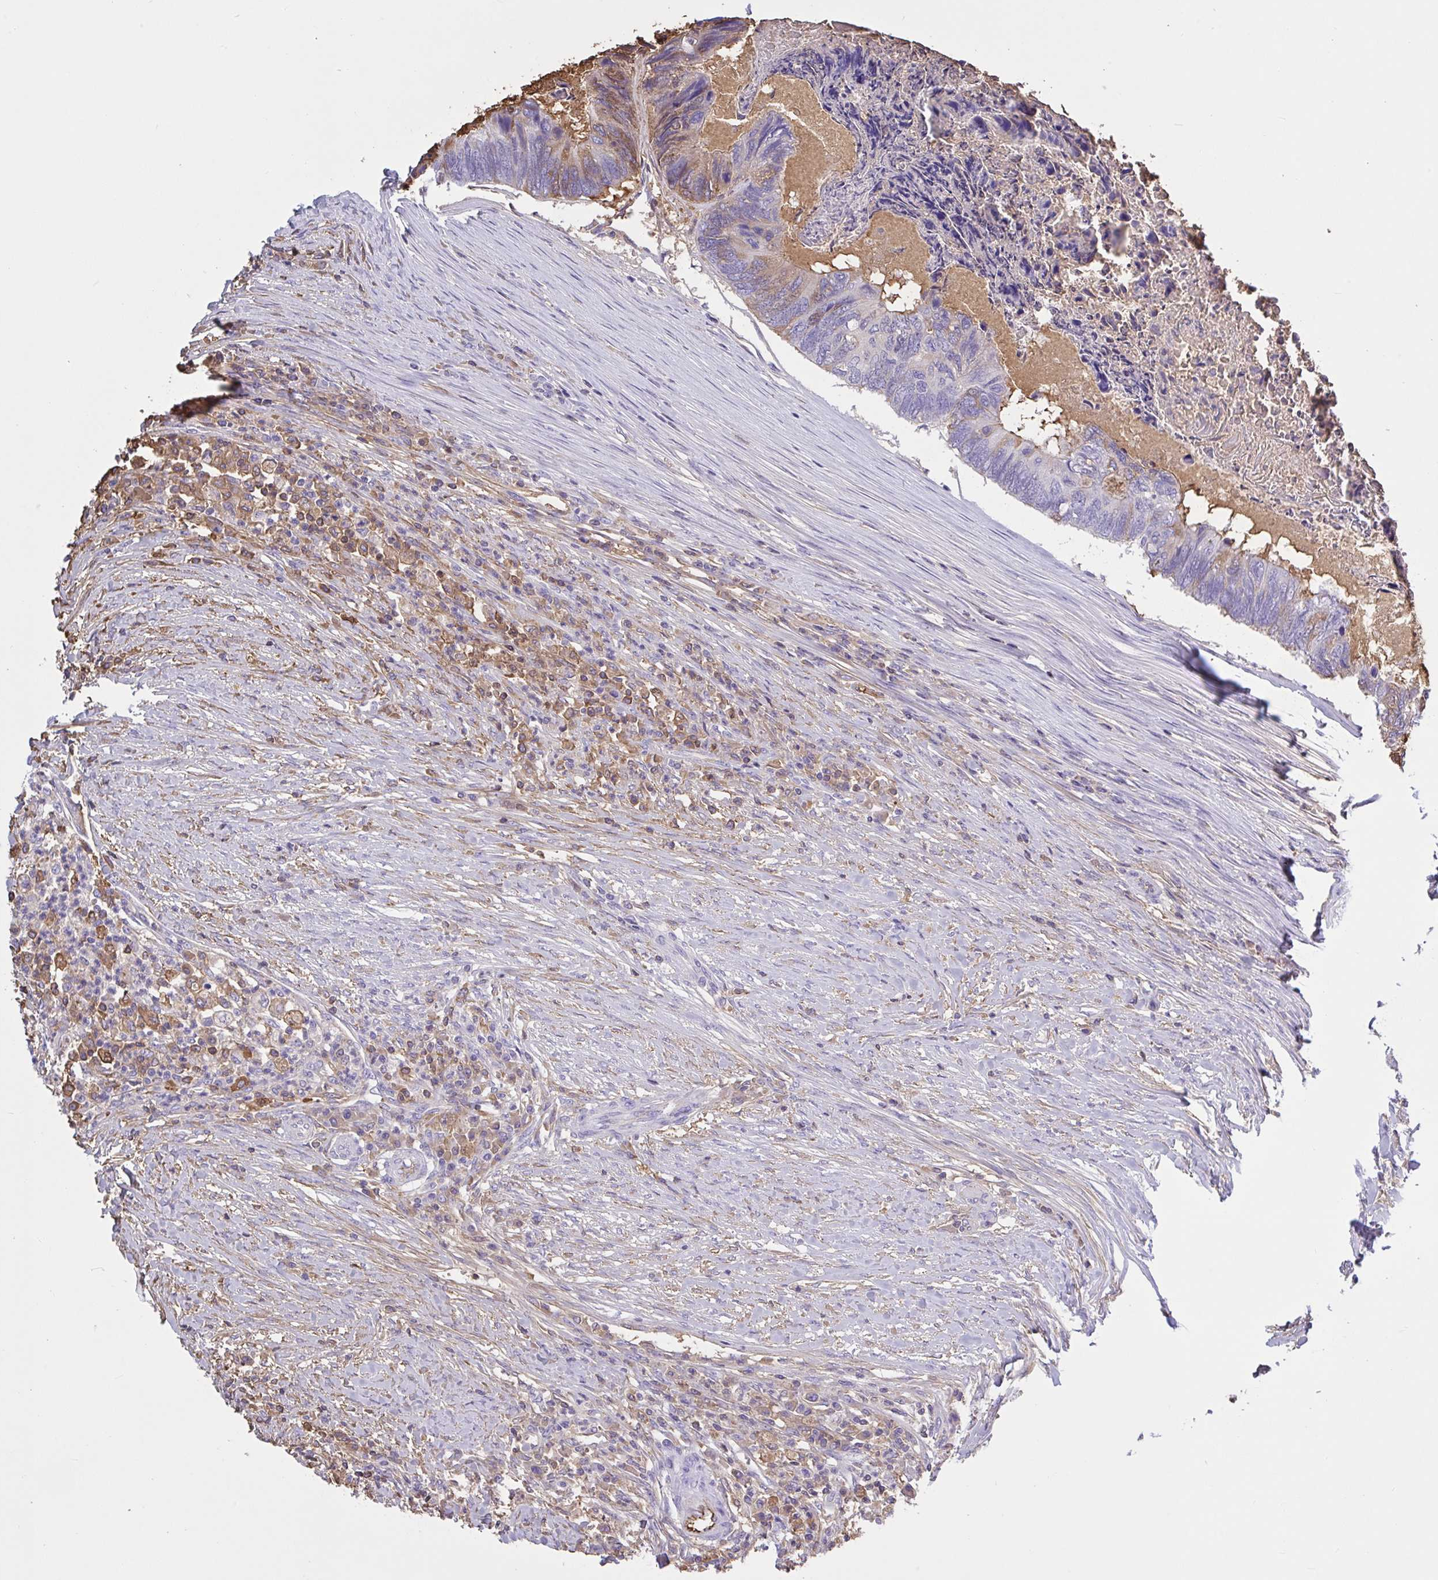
{"staining": {"intensity": "moderate", "quantity": "<25%", "location": "cytoplasmic/membranous"}, "tissue": "colorectal cancer", "cell_type": "Tumor cells", "image_type": "cancer", "snomed": [{"axis": "morphology", "description": "Adenocarcinoma, NOS"}, {"axis": "topography", "description": "Colon"}], "caption": "Immunohistochemistry photomicrograph of neoplastic tissue: colorectal cancer (adenocarcinoma) stained using immunohistochemistry (IHC) exhibits low levels of moderate protein expression localized specifically in the cytoplasmic/membranous of tumor cells, appearing as a cytoplasmic/membranous brown color.", "gene": "LARGE2", "patient": {"sex": "female", "age": 67}}